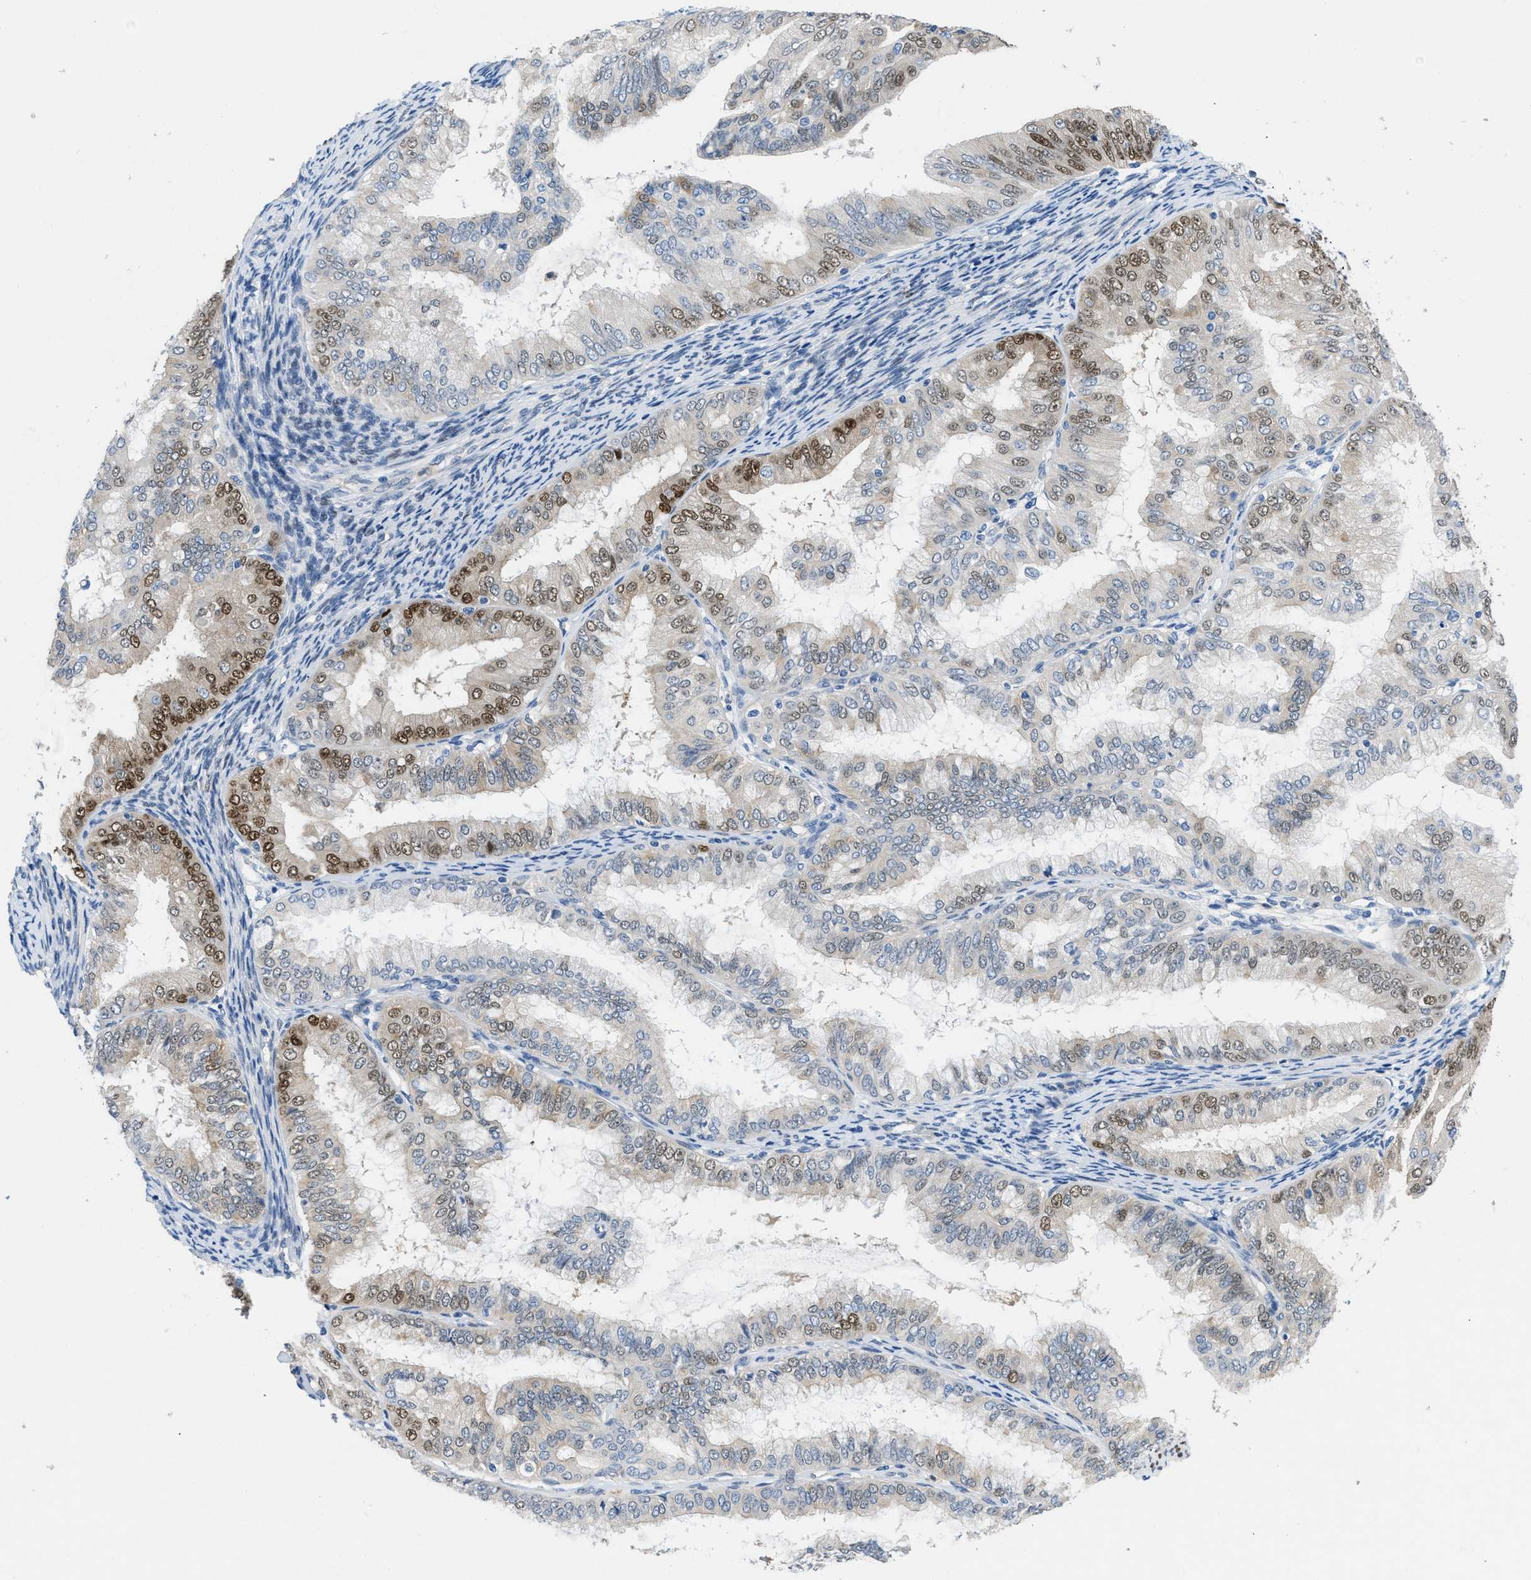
{"staining": {"intensity": "strong", "quantity": "25%-75%", "location": "nuclear"}, "tissue": "endometrial cancer", "cell_type": "Tumor cells", "image_type": "cancer", "snomed": [{"axis": "morphology", "description": "Adenocarcinoma, NOS"}, {"axis": "topography", "description": "Endometrium"}], "caption": "High-power microscopy captured an immunohistochemistry micrograph of endometrial adenocarcinoma, revealing strong nuclear expression in approximately 25%-75% of tumor cells. (DAB = brown stain, brightfield microscopy at high magnification).", "gene": "PGR", "patient": {"sex": "female", "age": 63}}